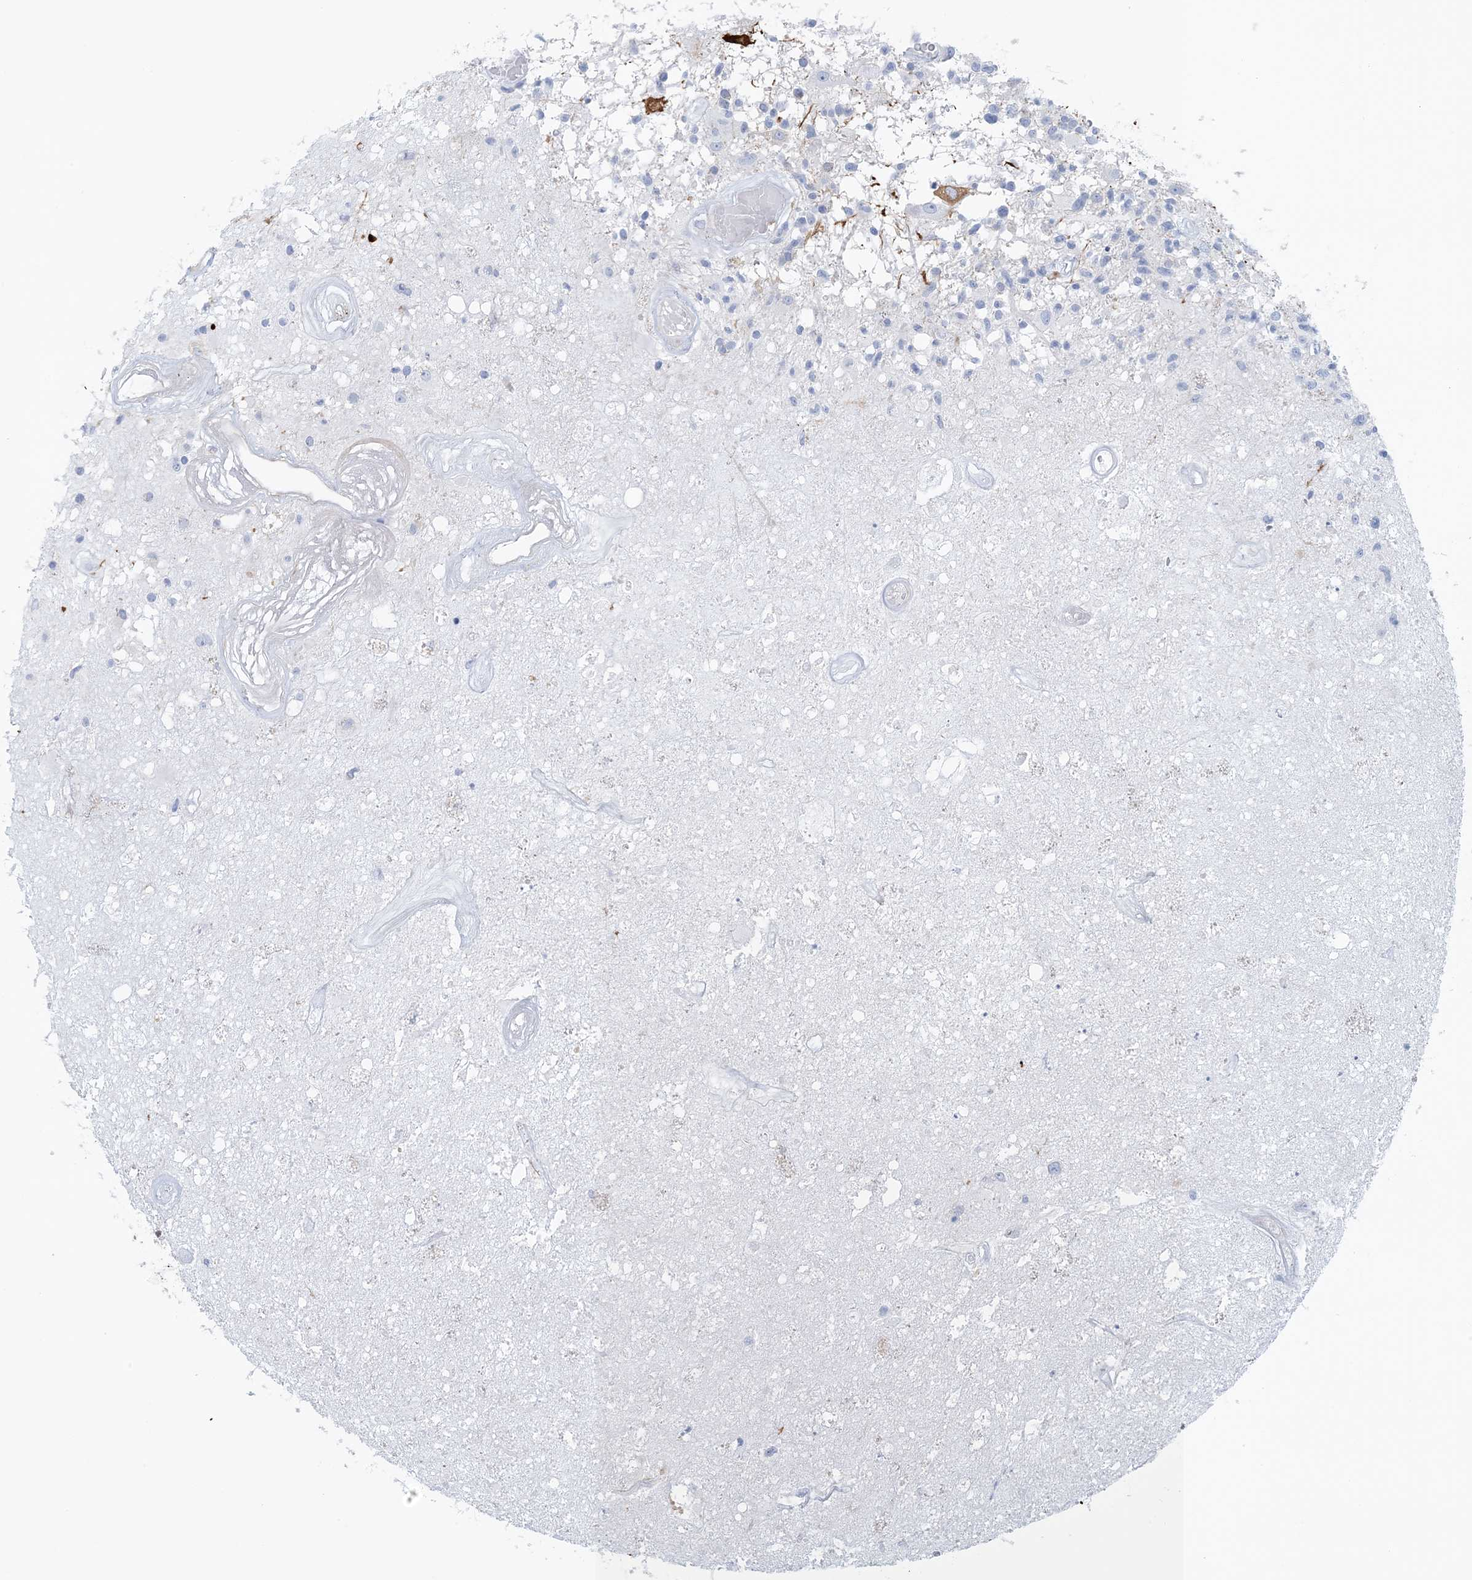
{"staining": {"intensity": "moderate", "quantity": "<25%", "location": "cytoplasmic/membranous"}, "tissue": "glioma", "cell_type": "Tumor cells", "image_type": "cancer", "snomed": [{"axis": "morphology", "description": "Glioma, malignant, High grade"}, {"axis": "morphology", "description": "Glioblastoma, NOS"}, {"axis": "topography", "description": "Brain"}], "caption": "Glioma stained with a brown dye exhibits moderate cytoplasmic/membranous positive positivity in approximately <25% of tumor cells.", "gene": "SHANK1", "patient": {"sex": "male", "age": 60}}